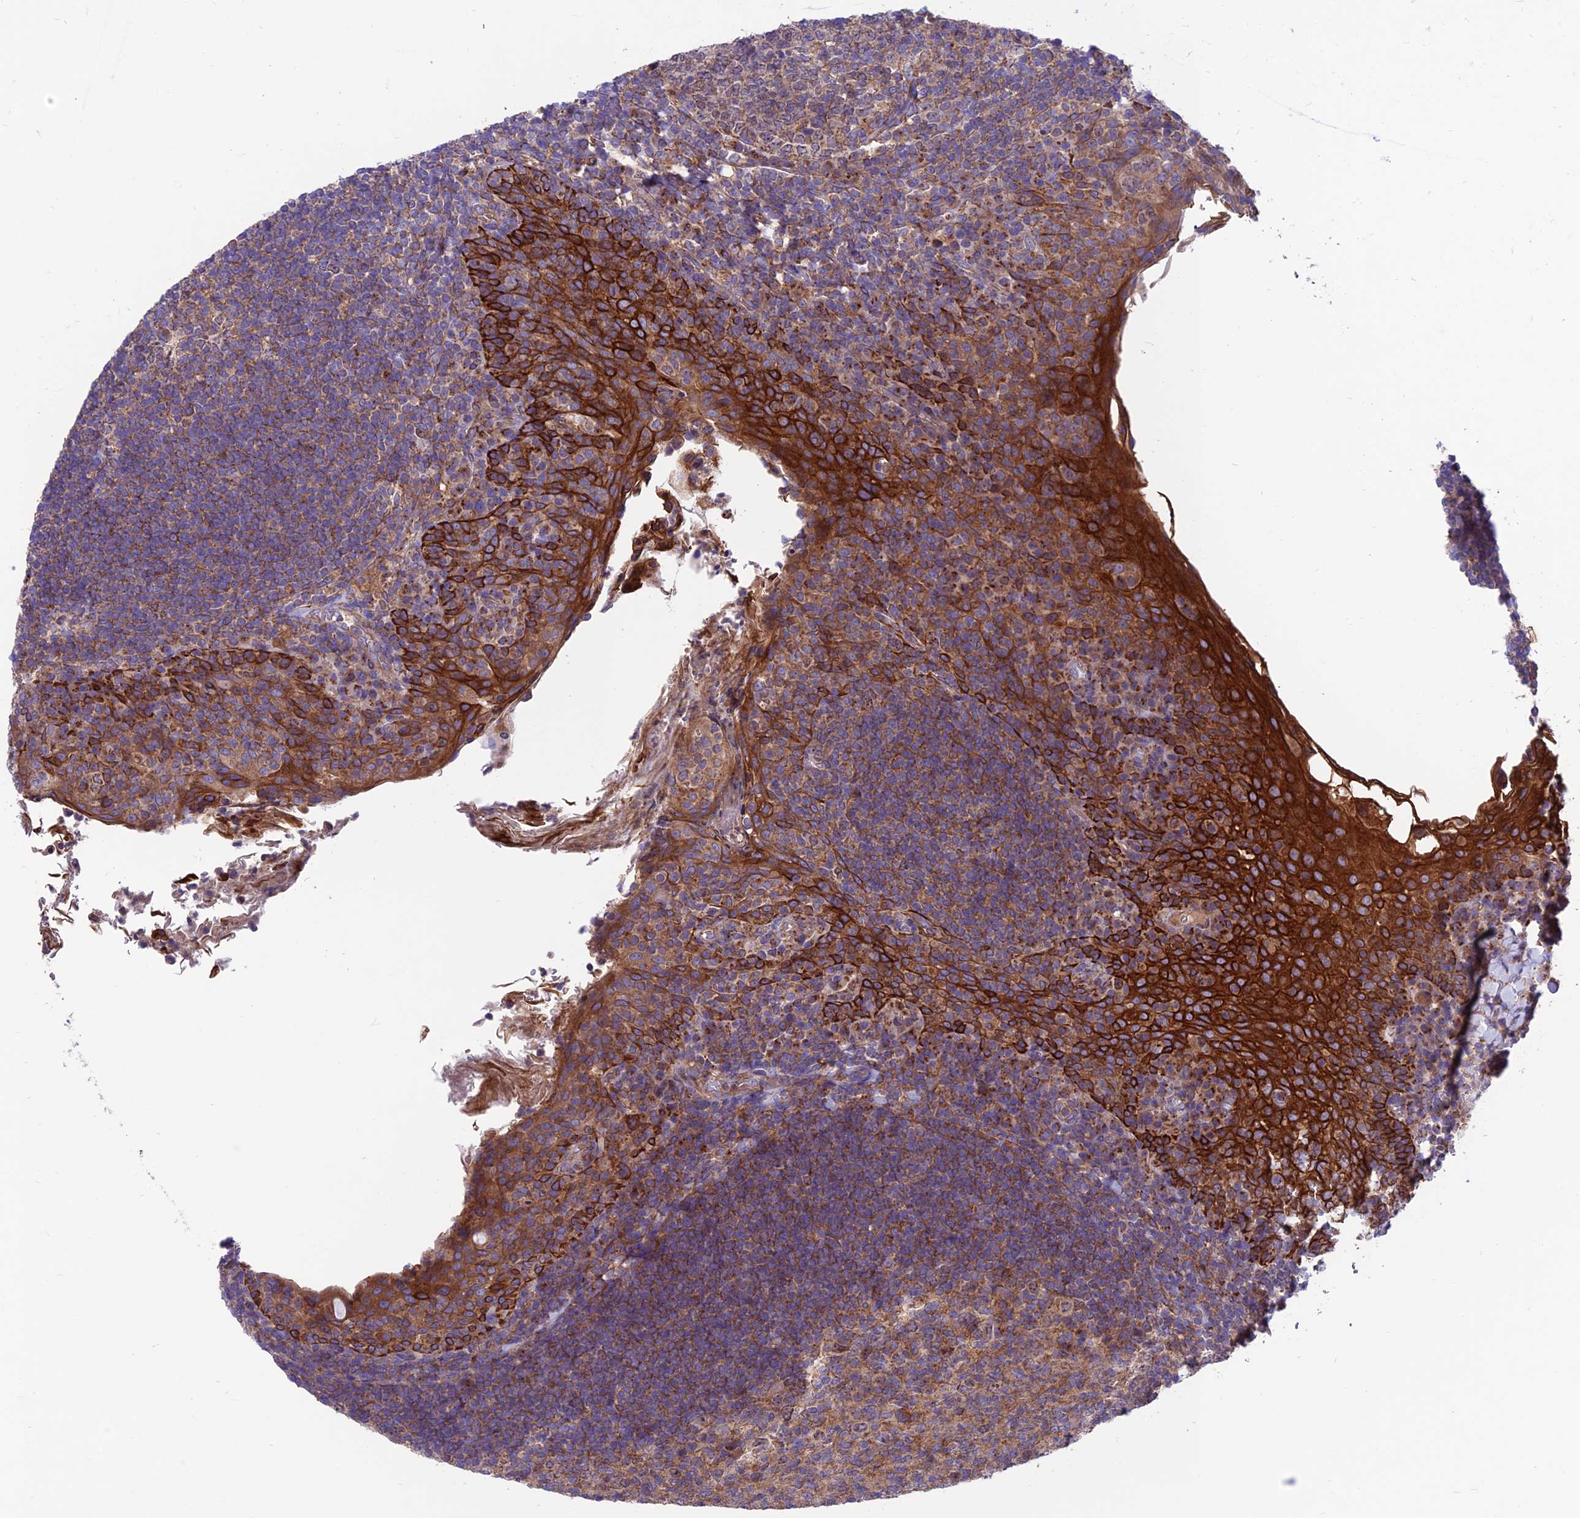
{"staining": {"intensity": "weak", "quantity": "25%-75%", "location": "cytoplasmic/membranous"}, "tissue": "tonsil", "cell_type": "Germinal center cells", "image_type": "normal", "snomed": [{"axis": "morphology", "description": "Normal tissue, NOS"}, {"axis": "topography", "description": "Tonsil"}], "caption": "Protein expression analysis of benign human tonsil reveals weak cytoplasmic/membranous staining in about 25%-75% of germinal center cells. (IHC, brightfield microscopy, high magnification).", "gene": "VPS16", "patient": {"sex": "female", "age": 10}}